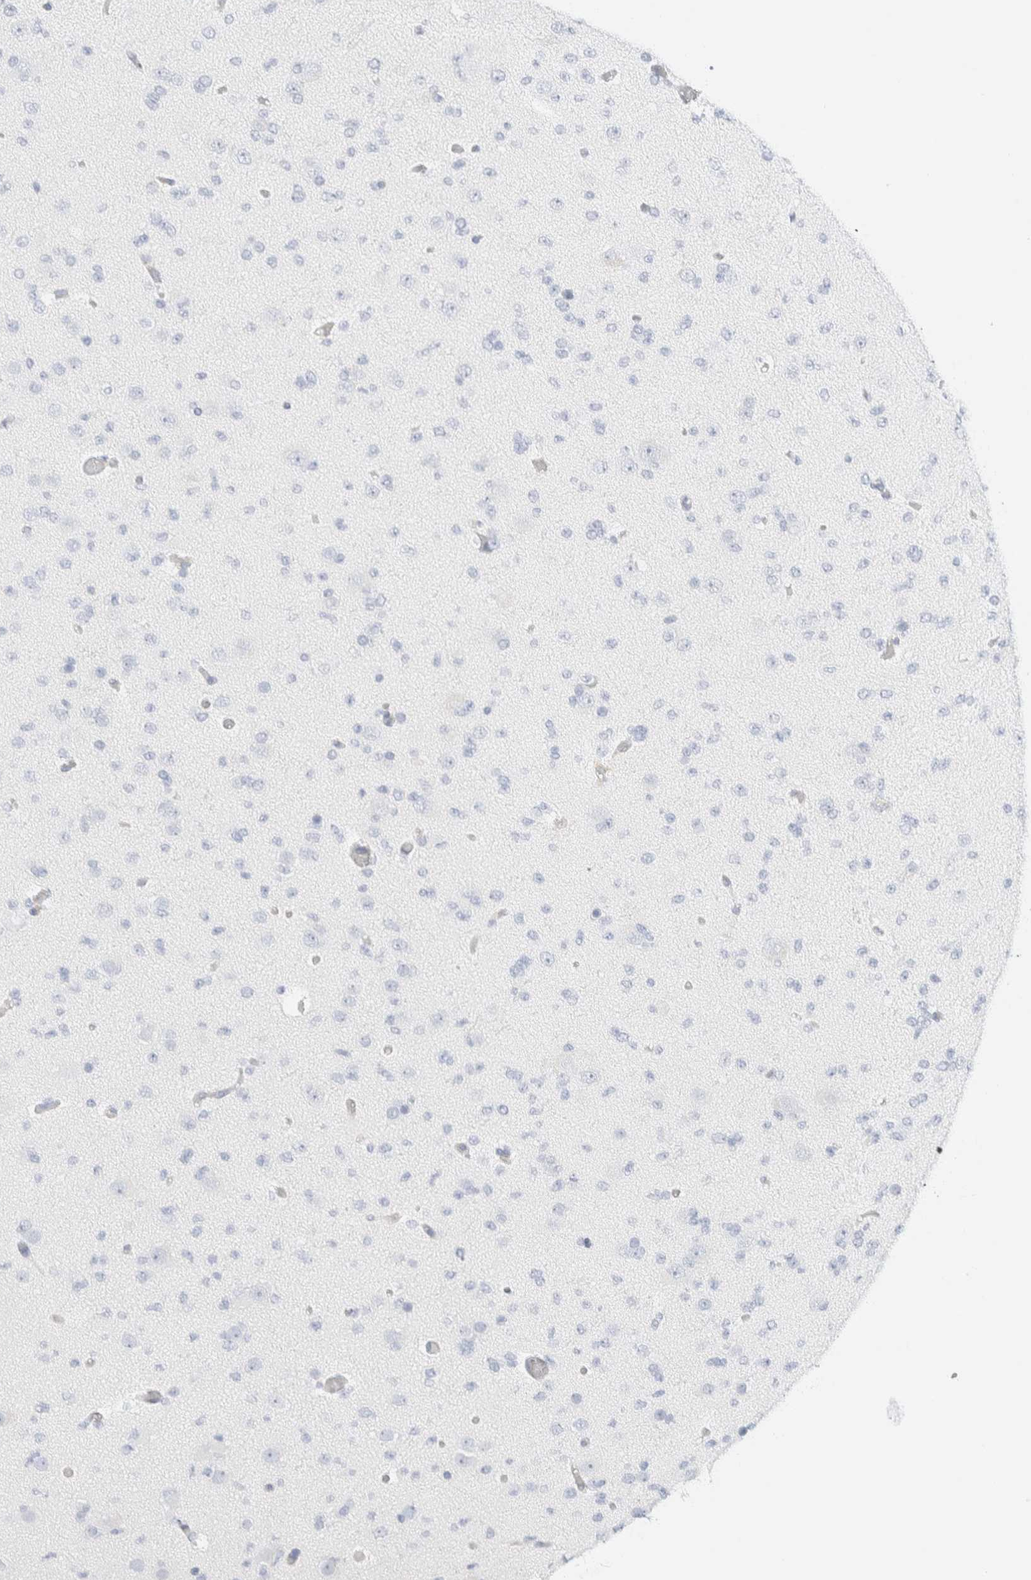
{"staining": {"intensity": "negative", "quantity": "none", "location": "none"}, "tissue": "glioma", "cell_type": "Tumor cells", "image_type": "cancer", "snomed": [{"axis": "morphology", "description": "Glioma, malignant, Low grade"}, {"axis": "topography", "description": "Brain"}], "caption": "Immunohistochemical staining of human glioma exhibits no significant positivity in tumor cells. (DAB IHC with hematoxylin counter stain).", "gene": "ARHGAP27", "patient": {"sex": "female", "age": 22}}